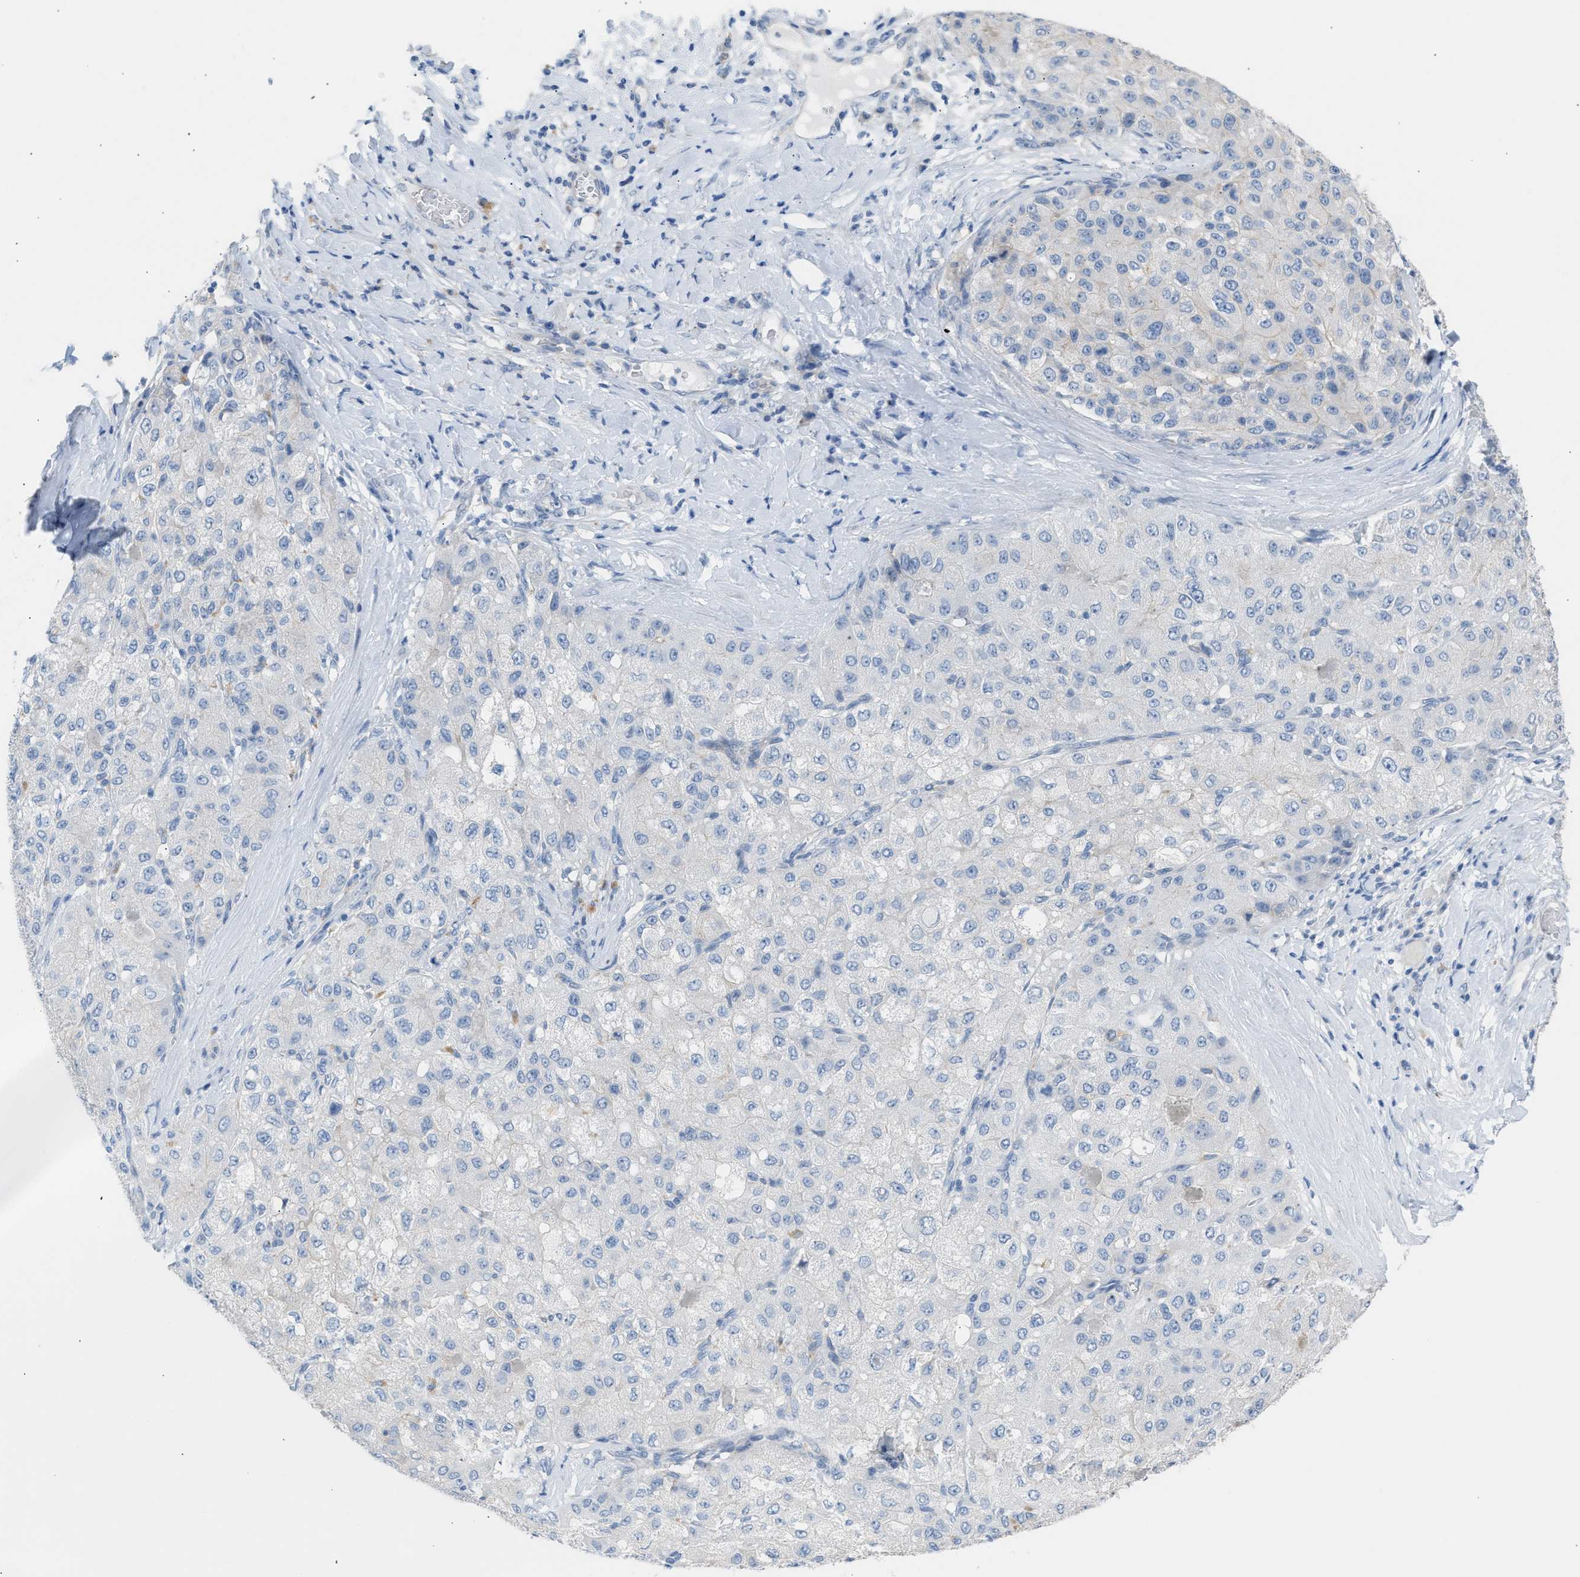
{"staining": {"intensity": "negative", "quantity": "none", "location": "none"}, "tissue": "liver cancer", "cell_type": "Tumor cells", "image_type": "cancer", "snomed": [{"axis": "morphology", "description": "Carcinoma, Hepatocellular, NOS"}, {"axis": "topography", "description": "Liver"}], "caption": "Micrograph shows no significant protein expression in tumor cells of liver cancer. Brightfield microscopy of IHC stained with DAB (3,3'-diaminobenzidine) (brown) and hematoxylin (blue), captured at high magnification.", "gene": "ERBB2", "patient": {"sex": "male", "age": 80}}